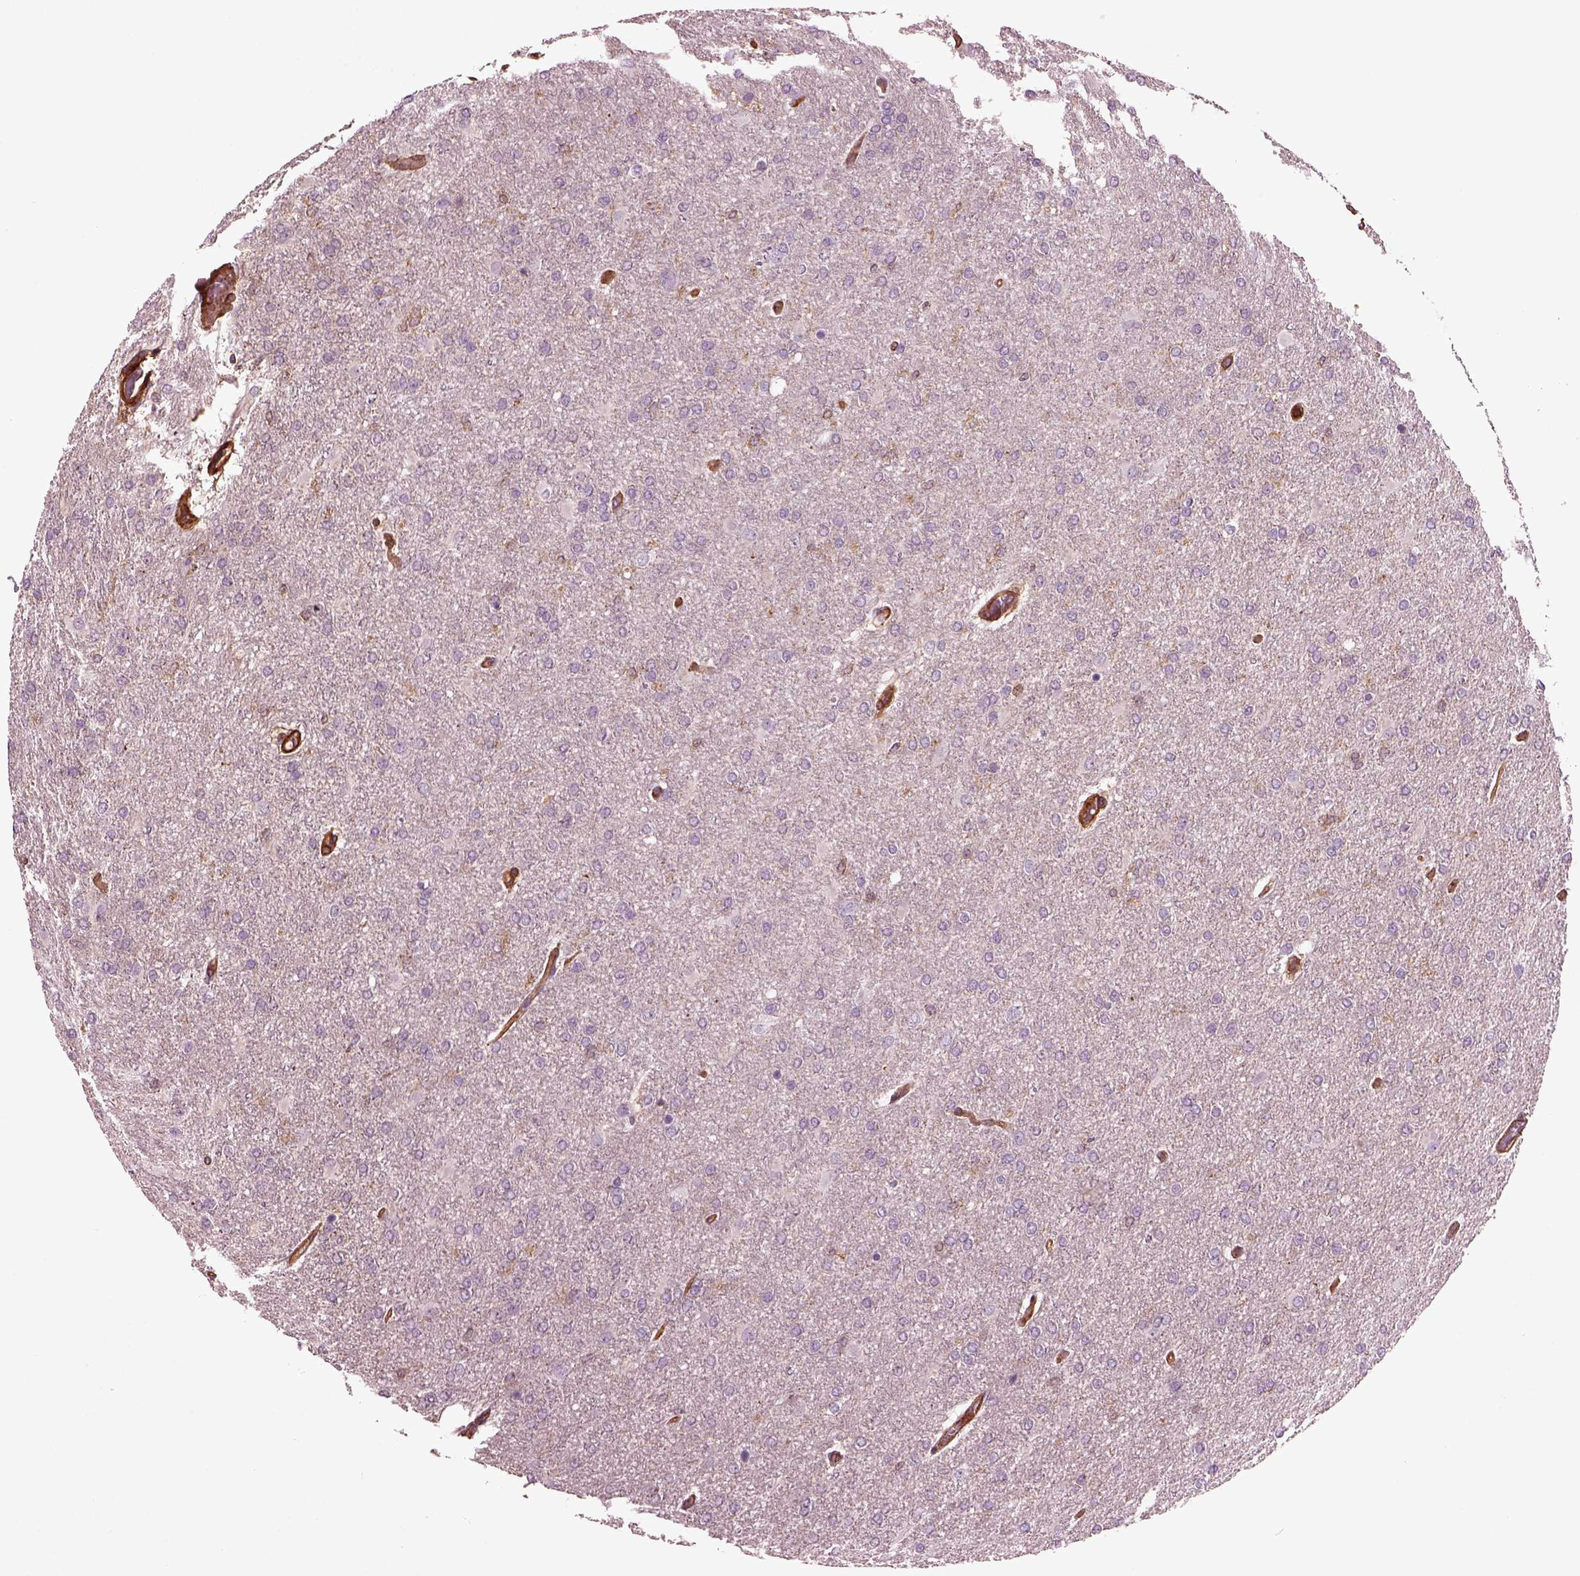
{"staining": {"intensity": "negative", "quantity": "none", "location": "none"}, "tissue": "glioma", "cell_type": "Tumor cells", "image_type": "cancer", "snomed": [{"axis": "morphology", "description": "Glioma, malignant, High grade"}, {"axis": "topography", "description": "Cerebral cortex"}], "caption": "Tumor cells are negative for protein expression in human high-grade glioma (malignant). (Brightfield microscopy of DAB (3,3'-diaminobenzidine) immunohistochemistry (IHC) at high magnification).", "gene": "MYL6", "patient": {"sex": "male", "age": 70}}